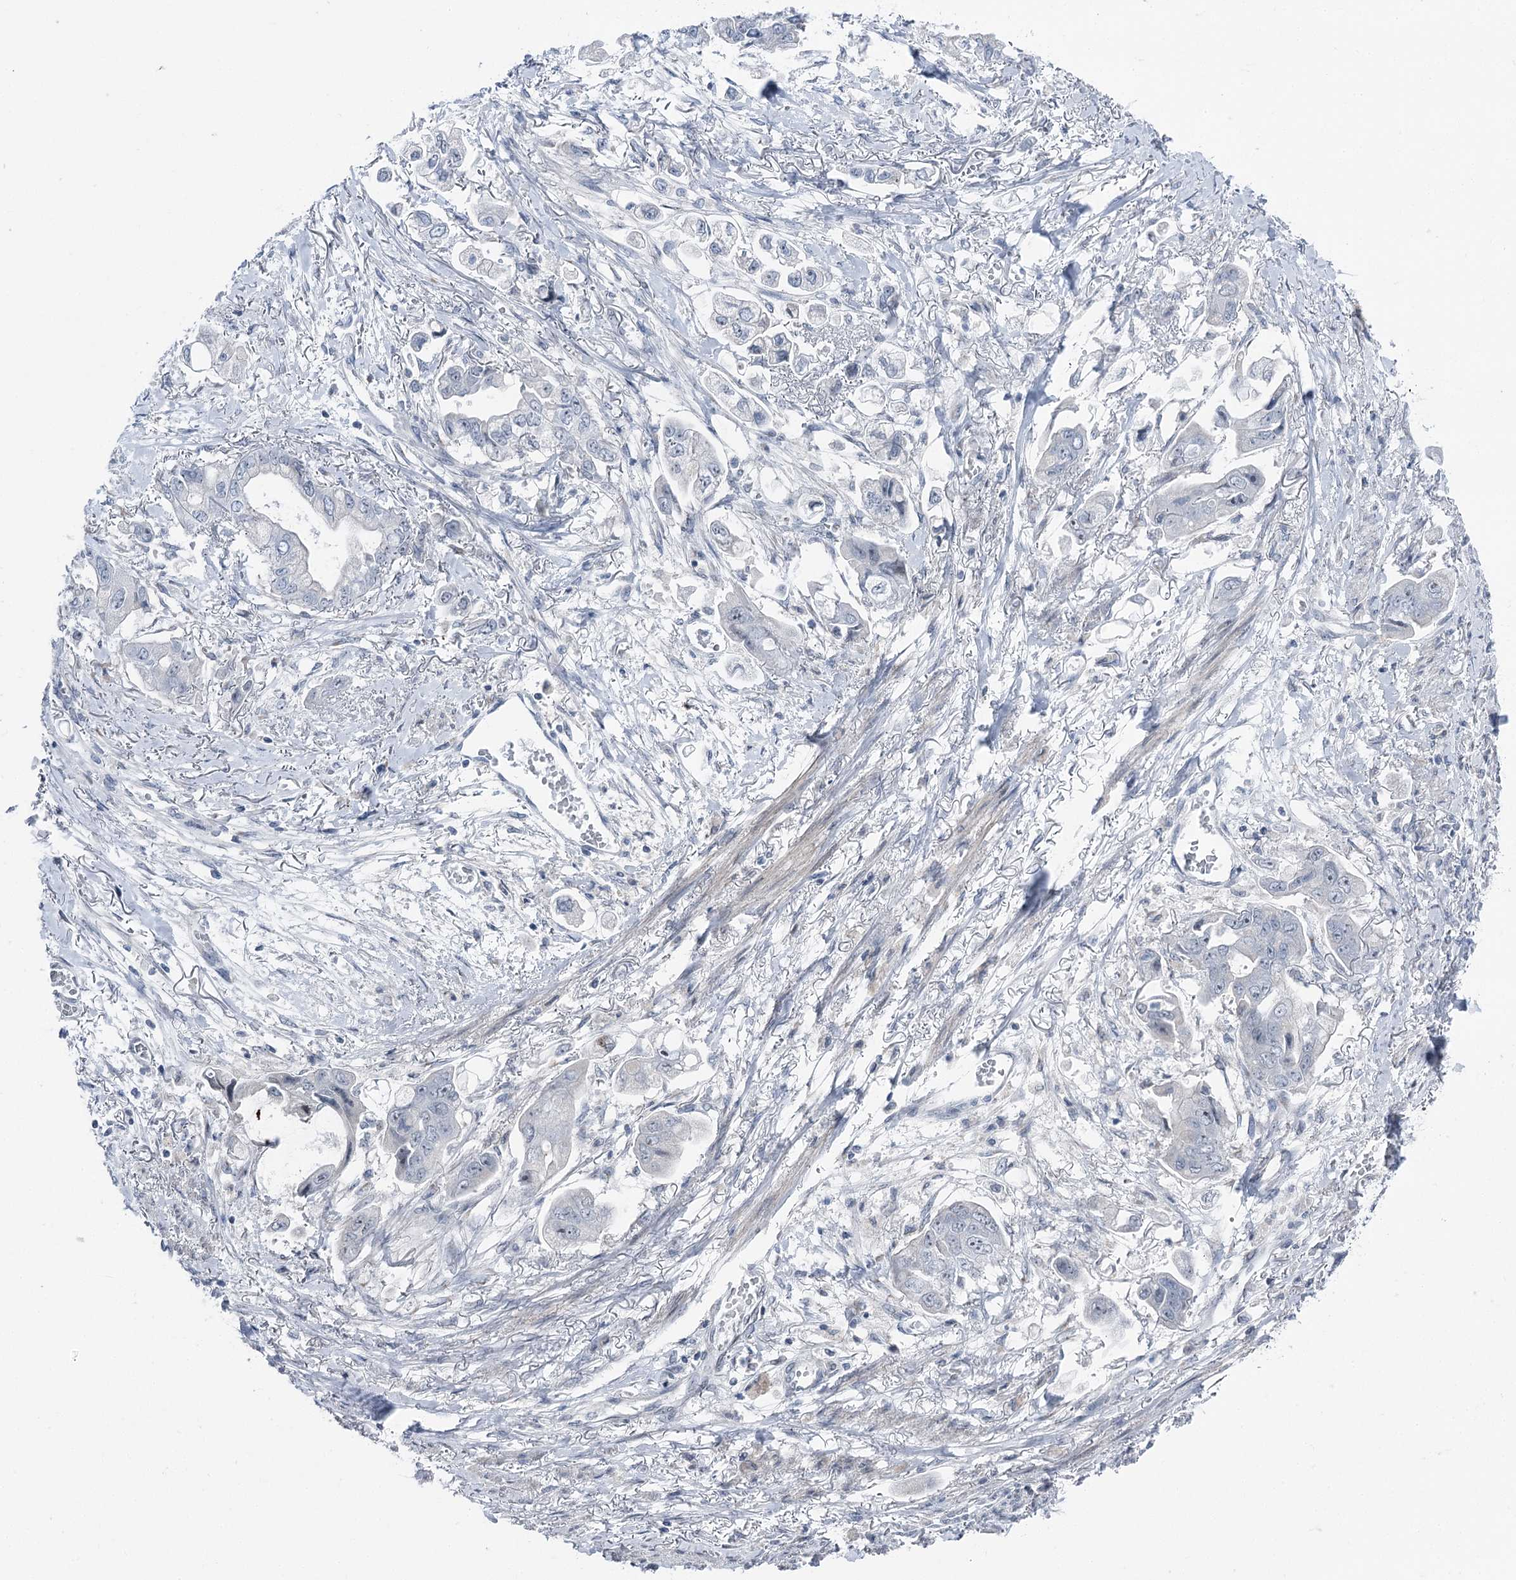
{"staining": {"intensity": "negative", "quantity": "none", "location": "none"}, "tissue": "stomach cancer", "cell_type": "Tumor cells", "image_type": "cancer", "snomed": [{"axis": "morphology", "description": "Adenocarcinoma, NOS"}, {"axis": "topography", "description": "Stomach"}], "caption": "This histopathology image is of stomach cancer (adenocarcinoma) stained with IHC to label a protein in brown with the nuclei are counter-stained blue. There is no positivity in tumor cells.", "gene": "STEEP1", "patient": {"sex": "male", "age": 62}}